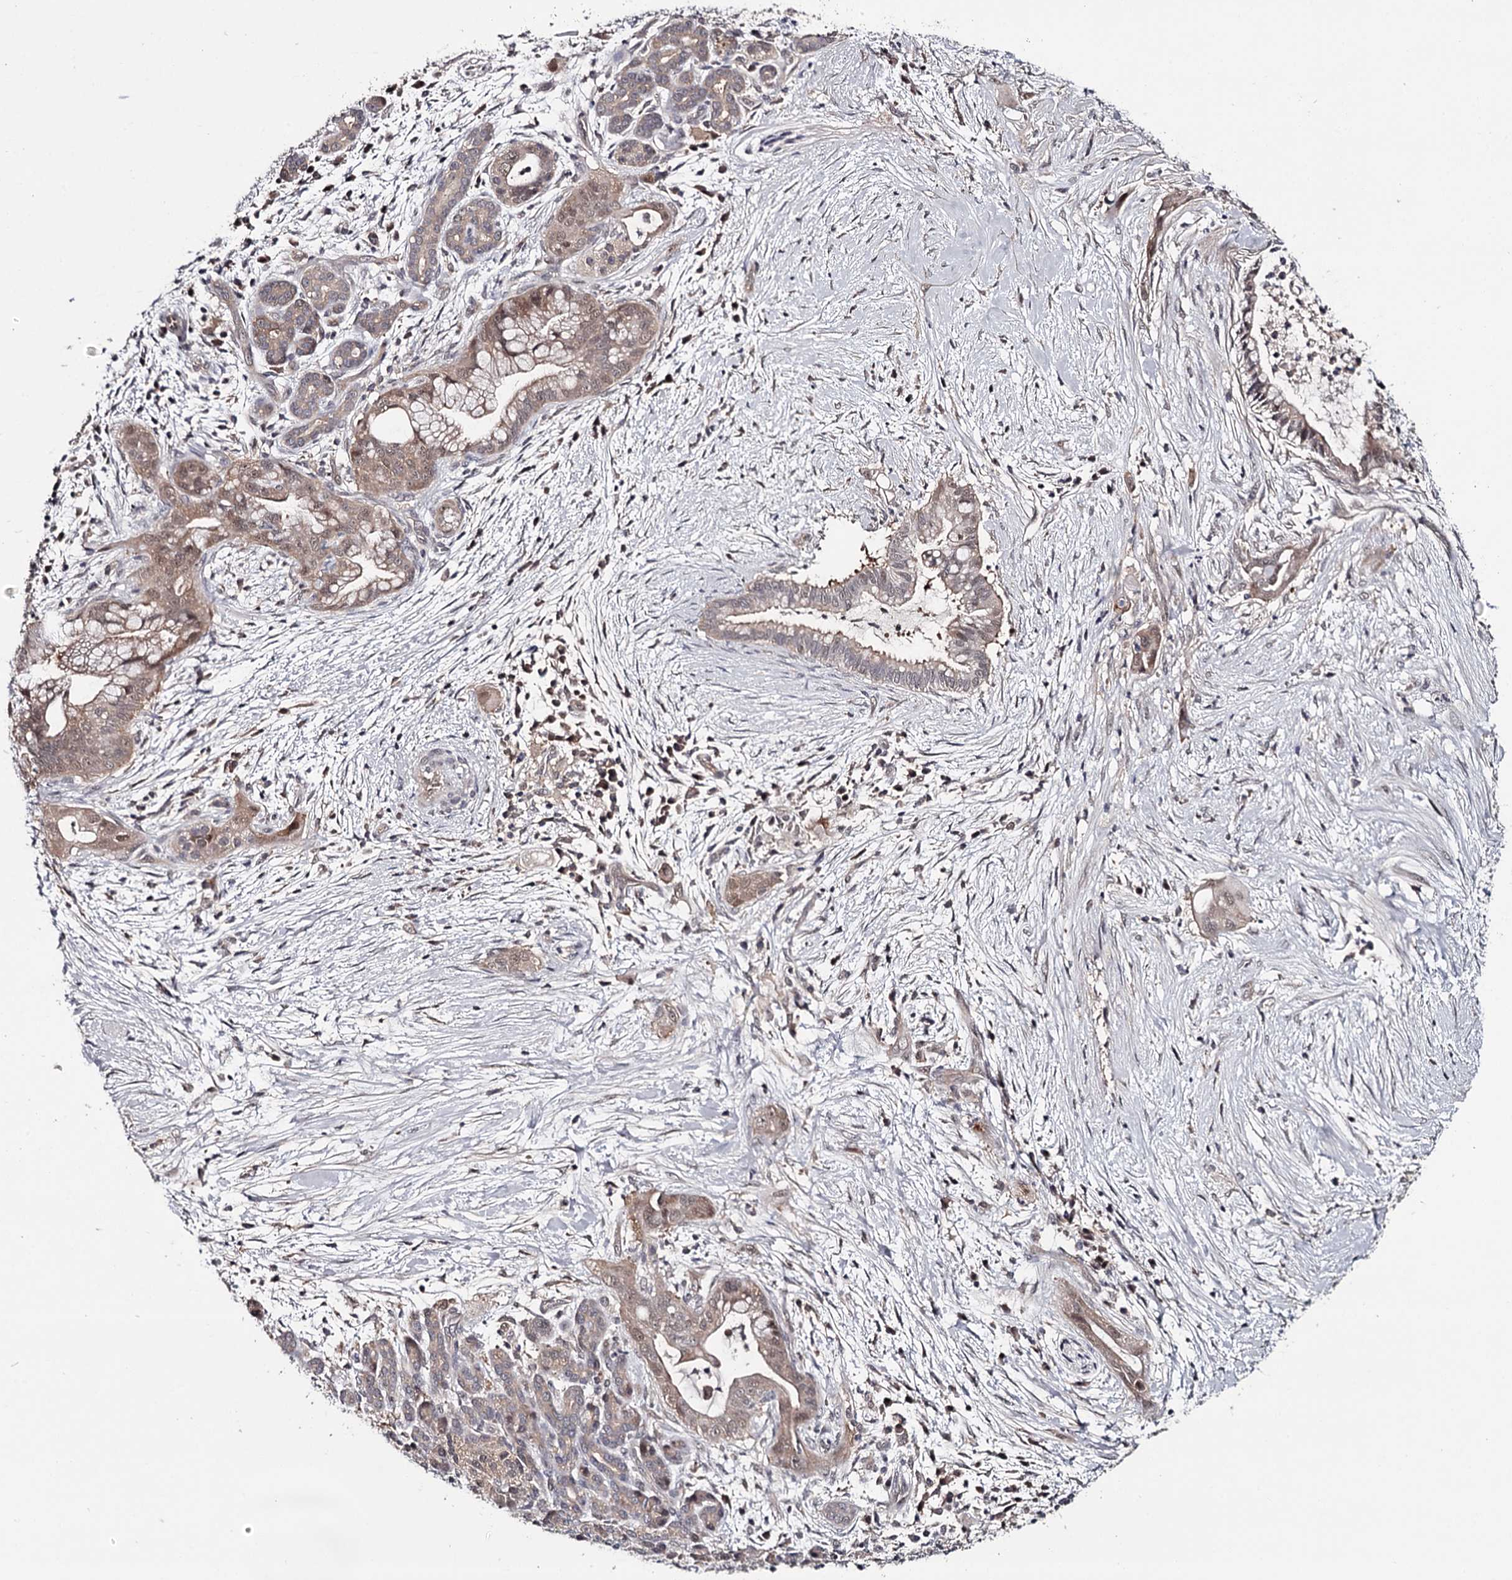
{"staining": {"intensity": "weak", "quantity": "25%-75%", "location": "cytoplasmic/membranous"}, "tissue": "pancreatic cancer", "cell_type": "Tumor cells", "image_type": "cancer", "snomed": [{"axis": "morphology", "description": "Adenocarcinoma, NOS"}, {"axis": "topography", "description": "Pancreas"}], "caption": "Immunohistochemistry (IHC) of pancreatic adenocarcinoma displays low levels of weak cytoplasmic/membranous expression in approximately 25%-75% of tumor cells. (IHC, brightfield microscopy, high magnification).", "gene": "GTSF1", "patient": {"sex": "male", "age": 59}}